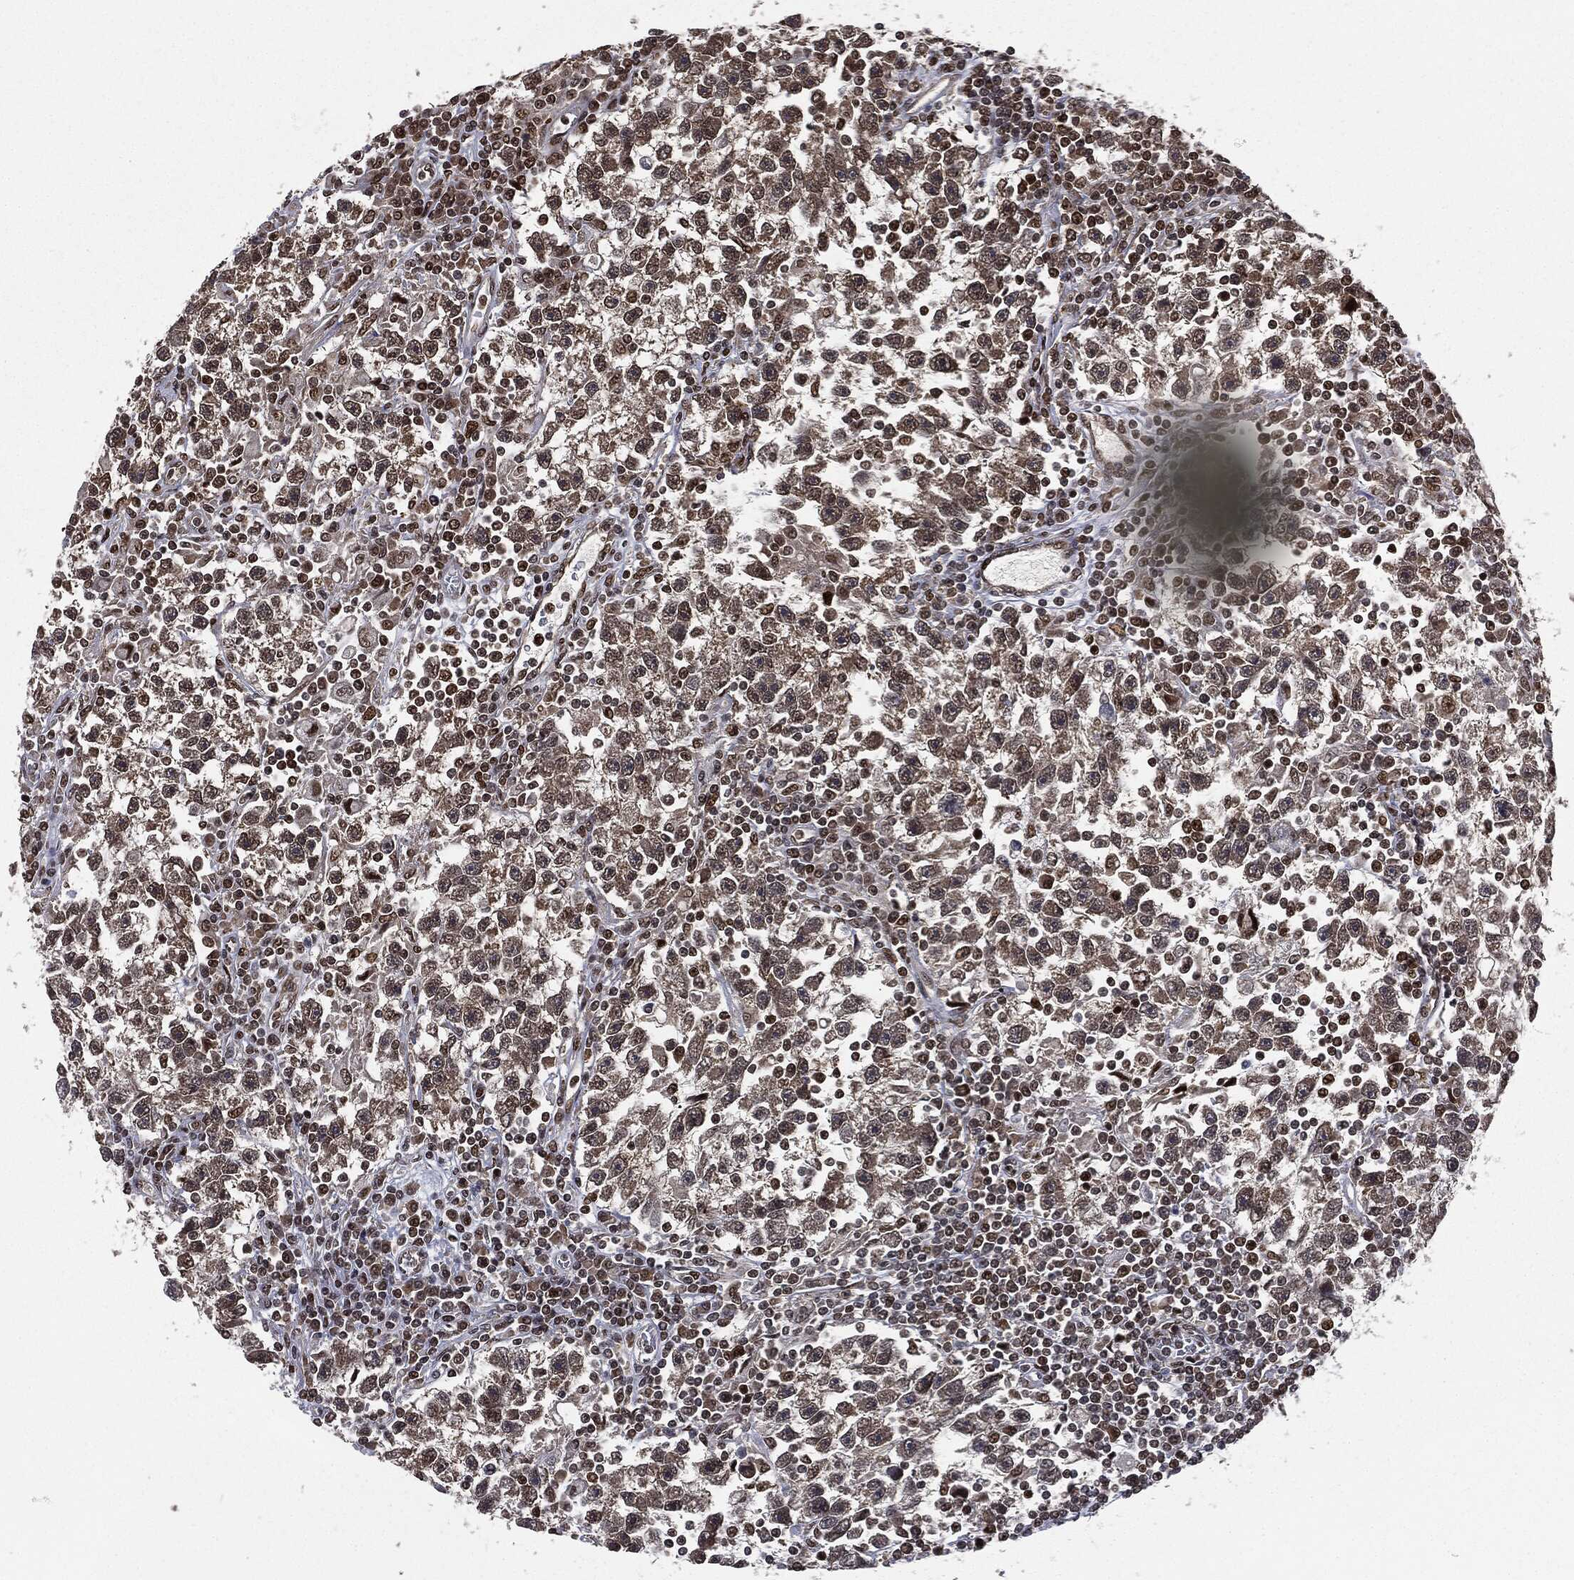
{"staining": {"intensity": "moderate", "quantity": "25%-75%", "location": "cytoplasmic/membranous,nuclear"}, "tissue": "testis cancer", "cell_type": "Tumor cells", "image_type": "cancer", "snomed": [{"axis": "morphology", "description": "Seminoma, NOS"}, {"axis": "topography", "description": "Testis"}], "caption": "The photomicrograph shows immunohistochemical staining of testis cancer (seminoma). There is moderate cytoplasmic/membranous and nuclear staining is appreciated in approximately 25%-75% of tumor cells. Immunohistochemistry (ihc) stains the protein in brown and the nuclei are stained blue.", "gene": "TBC1D22A", "patient": {"sex": "male", "age": 47}}